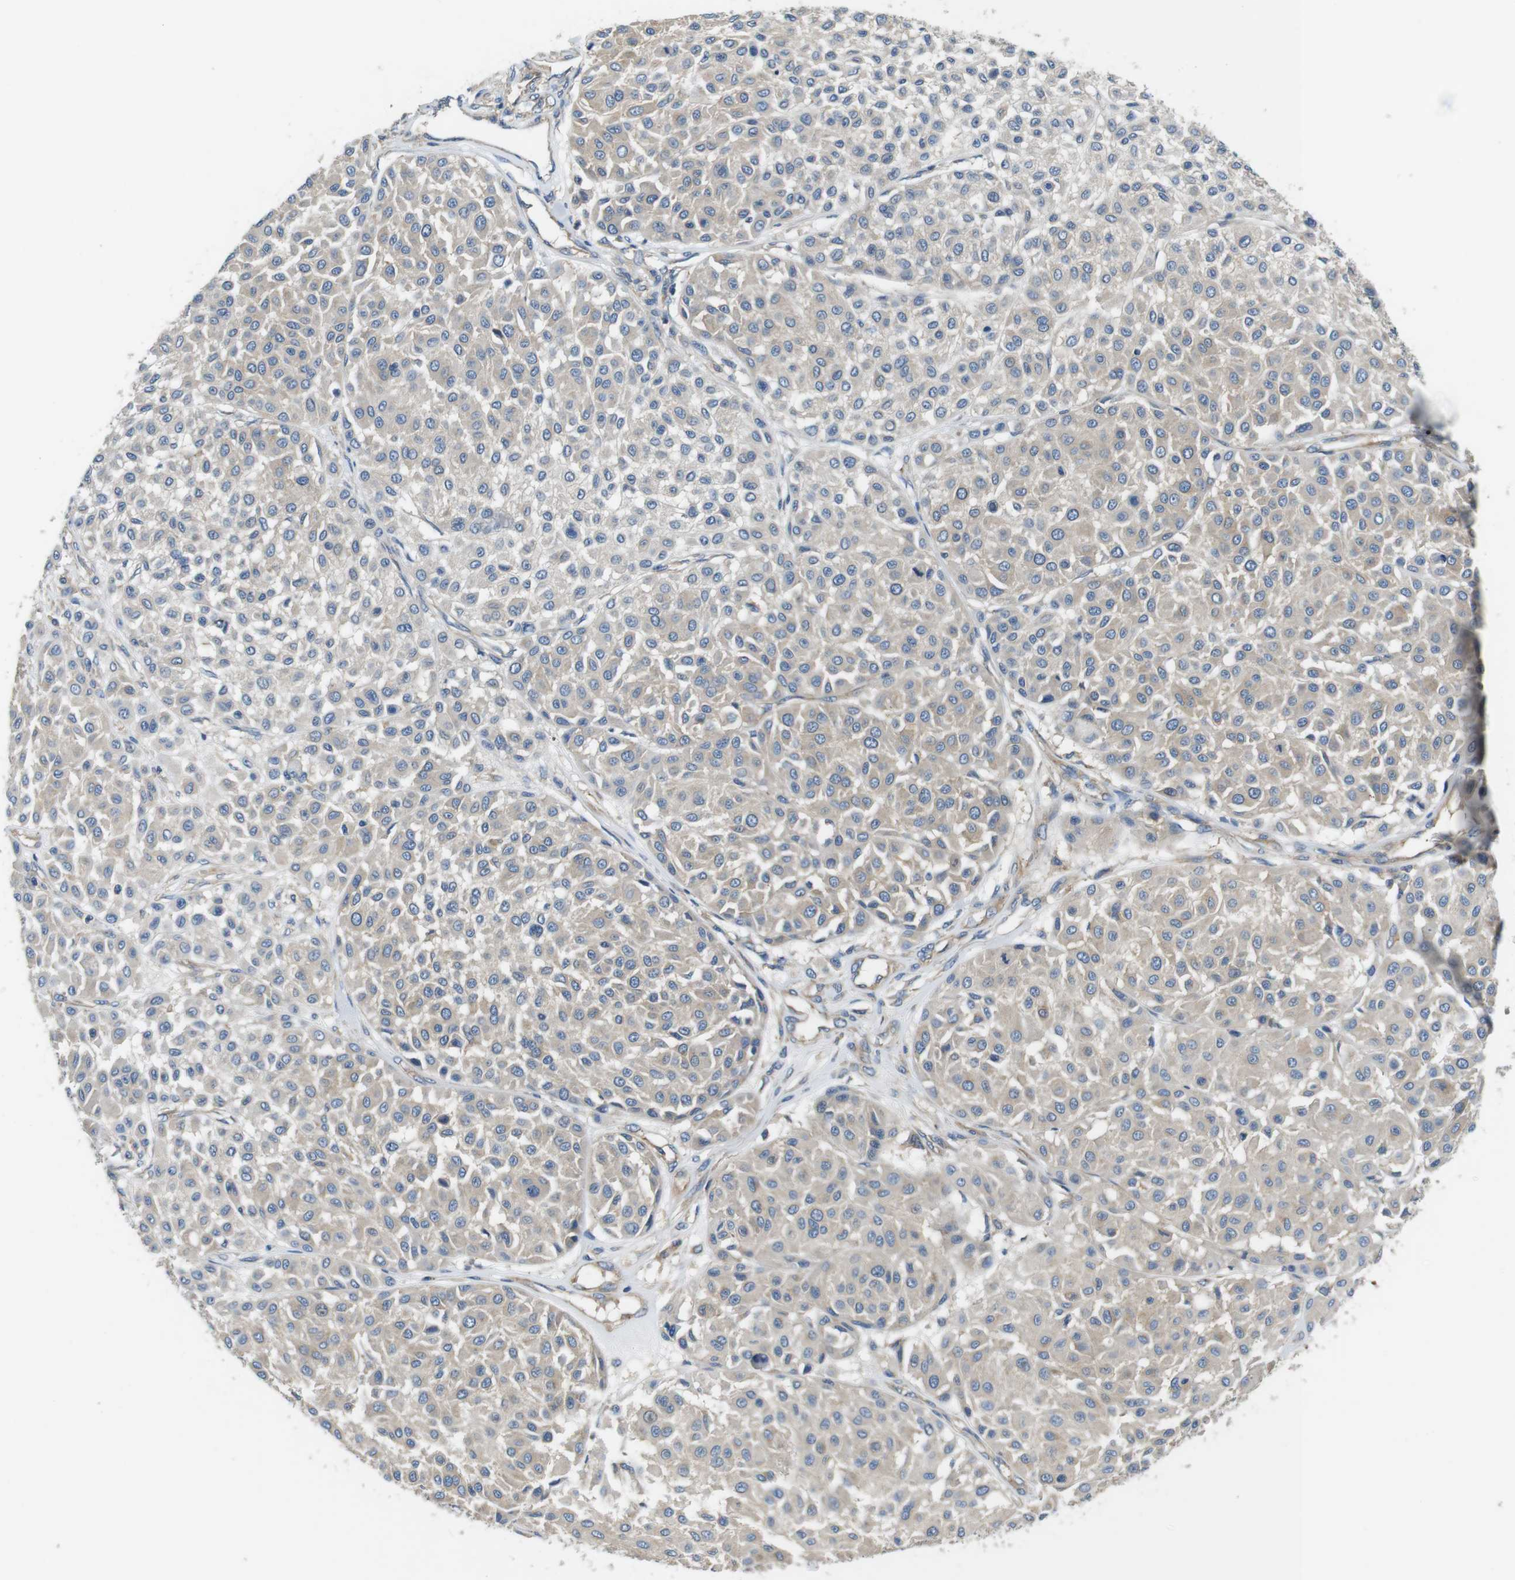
{"staining": {"intensity": "weak", "quantity": "<25%", "location": "cytoplasmic/membranous"}, "tissue": "melanoma", "cell_type": "Tumor cells", "image_type": "cancer", "snomed": [{"axis": "morphology", "description": "Malignant melanoma, Metastatic site"}, {"axis": "topography", "description": "Soft tissue"}], "caption": "Tumor cells show no significant protein expression in malignant melanoma (metastatic site).", "gene": "DENND4C", "patient": {"sex": "male", "age": 41}}